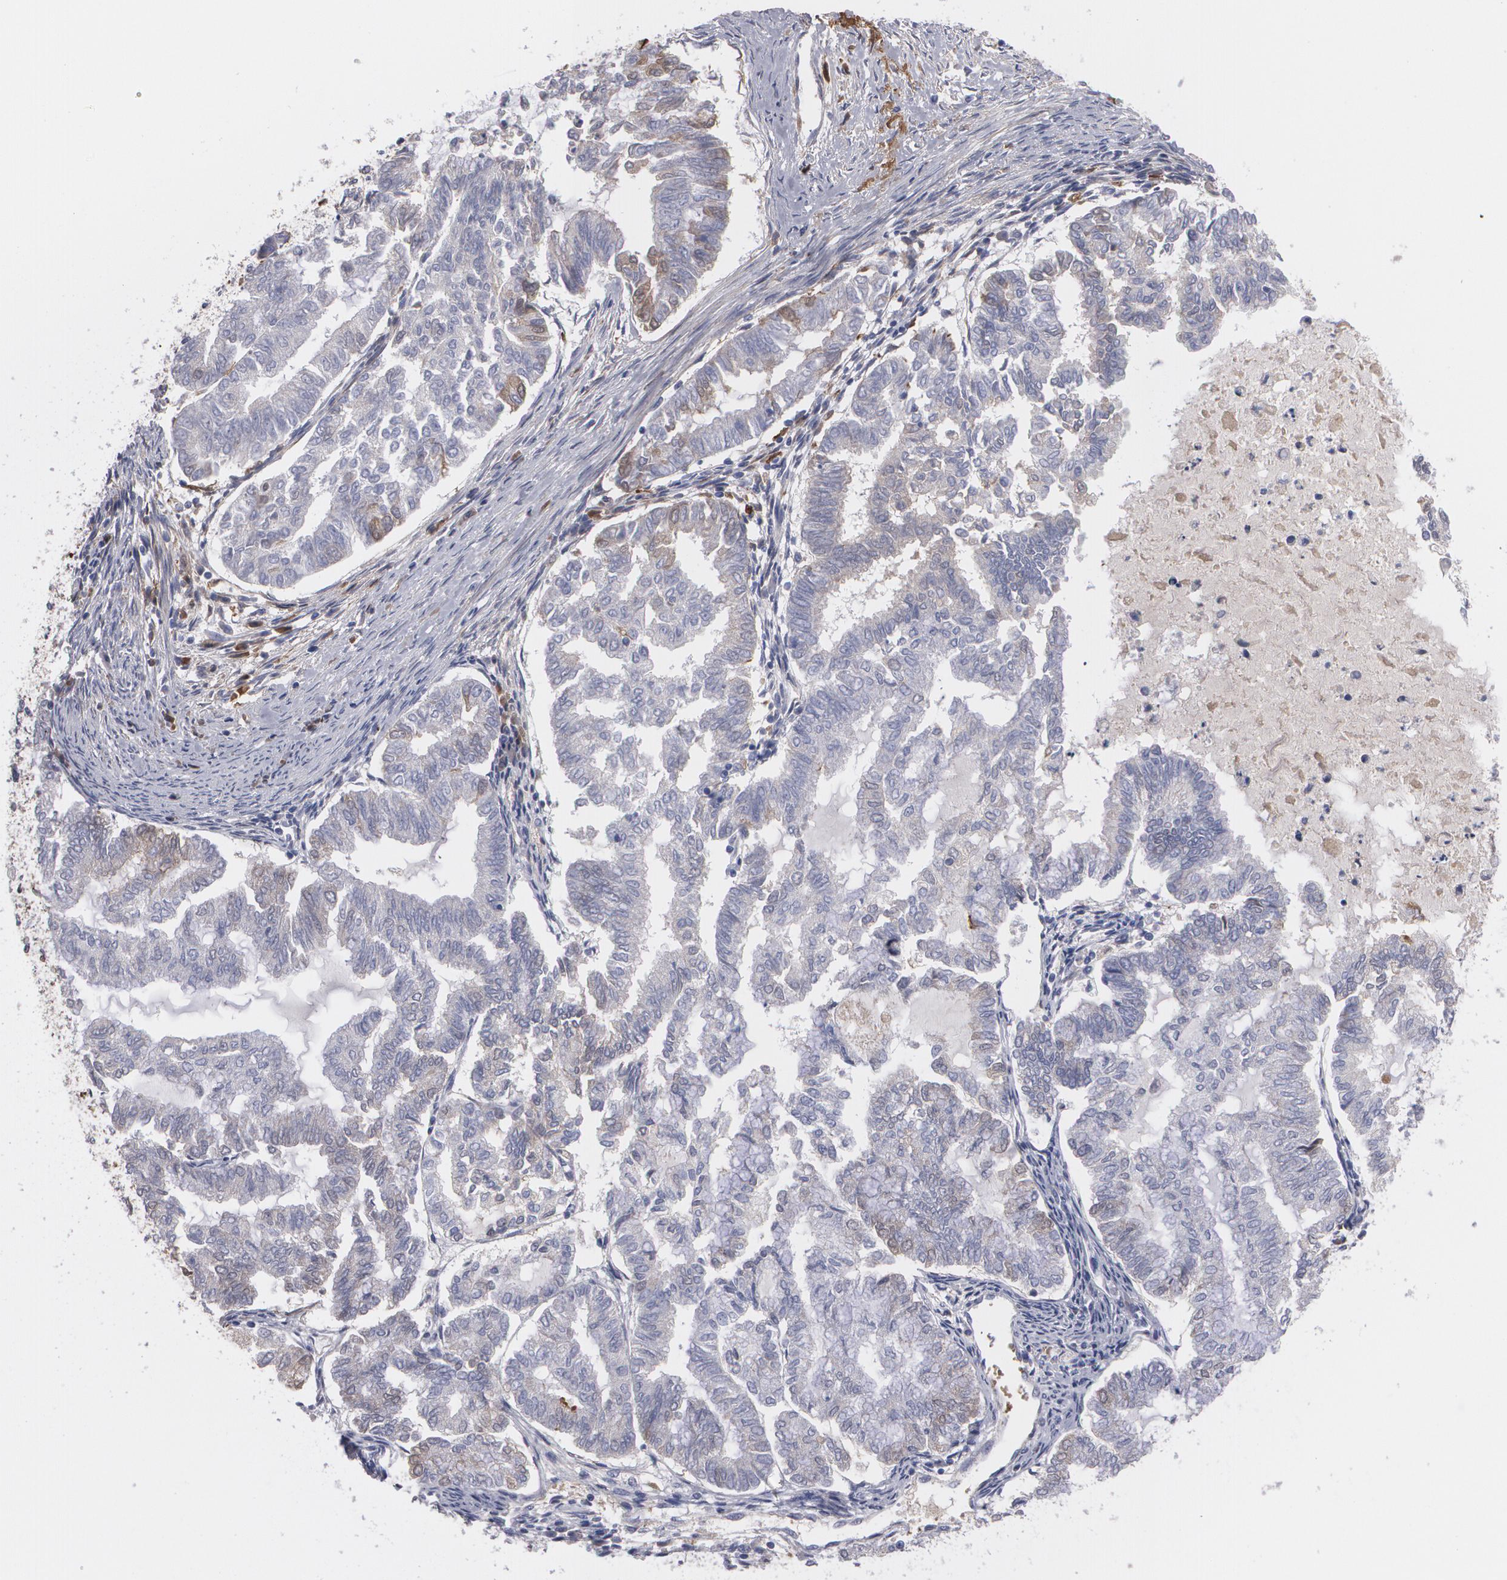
{"staining": {"intensity": "moderate", "quantity": "<25%", "location": "cytoplasmic/membranous"}, "tissue": "endometrial cancer", "cell_type": "Tumor cells", "image_type": "cancer", "snomed": [{"axis": "morphology", "description": "Adenocarcinoma, NOS"}, {"axis": "topography", "description": "Endometrium"}], "caption": "Adenocarcinoma (endometrial) tissue demonstrates moderate cytoplasmic/membranous positivity in about <25% of tumor cells, visualized by immunohistochemistry.", "gene": "FBLN1", "patient": {"sex": "female", "age": 79}}